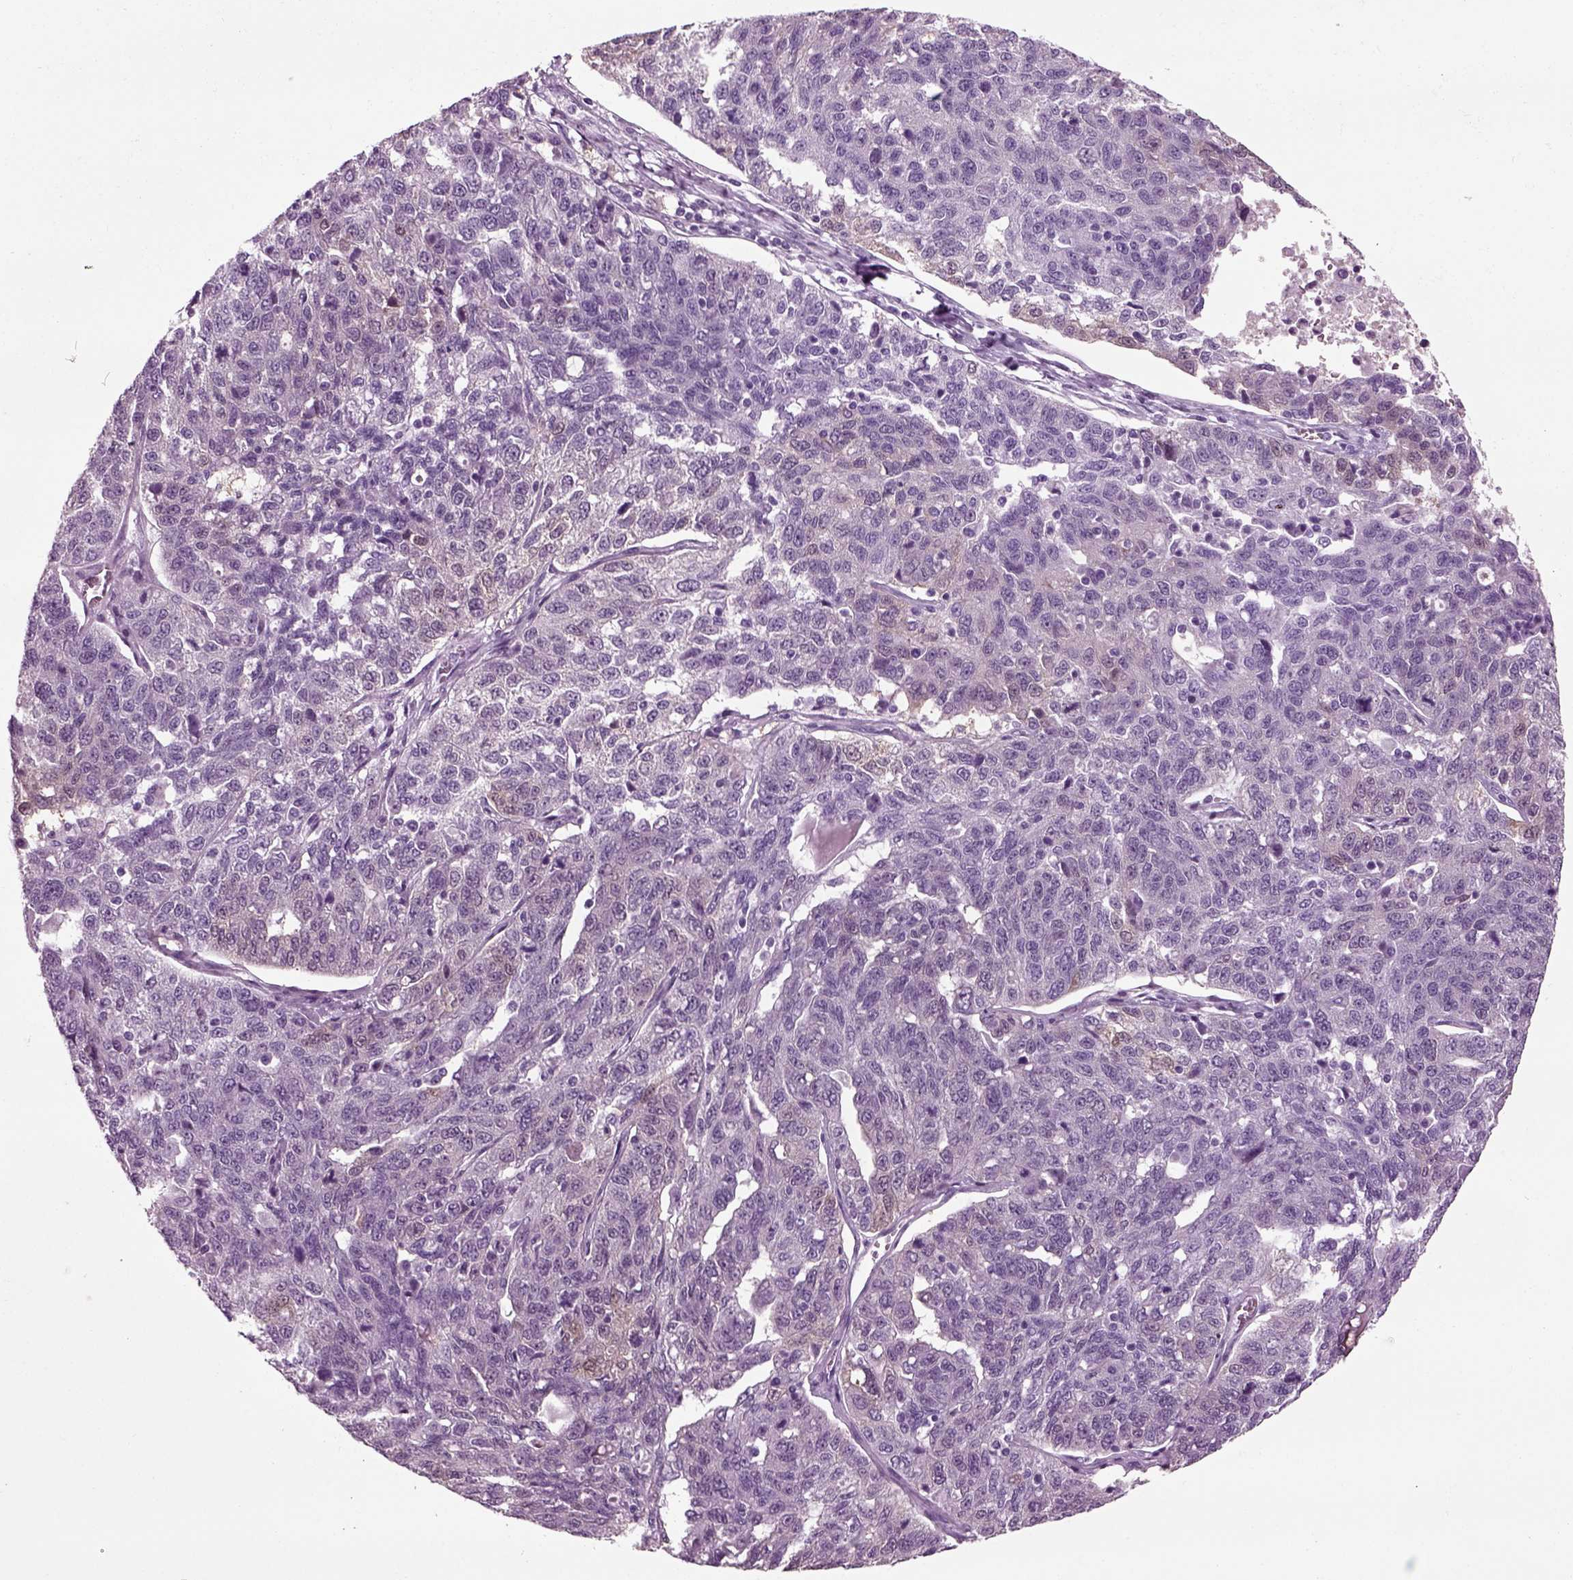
{"staining": {"intensity": "weak", "quantity": "<25%", "location": "cytoplasmic/membranous"}, "tissue": "ovarian cancer", "cell_type": "Tumor cells", "image_type": "cancer", "snomed": [{"axis": "morphology", "description": "Cystadenocarcinoma, serous, NOS"}, {"axis": "topography", "description": "Ovary"}], "caption": "High power microscopy photomicrograph of an immunohistochemistry (IHC) micrograph of ovarian cancer (serous cystadenocarcinoma), revealing no significant positivity in tumor cells.", "gene": "CRABP1", "patient": {"sex": "female", "age": 71}}